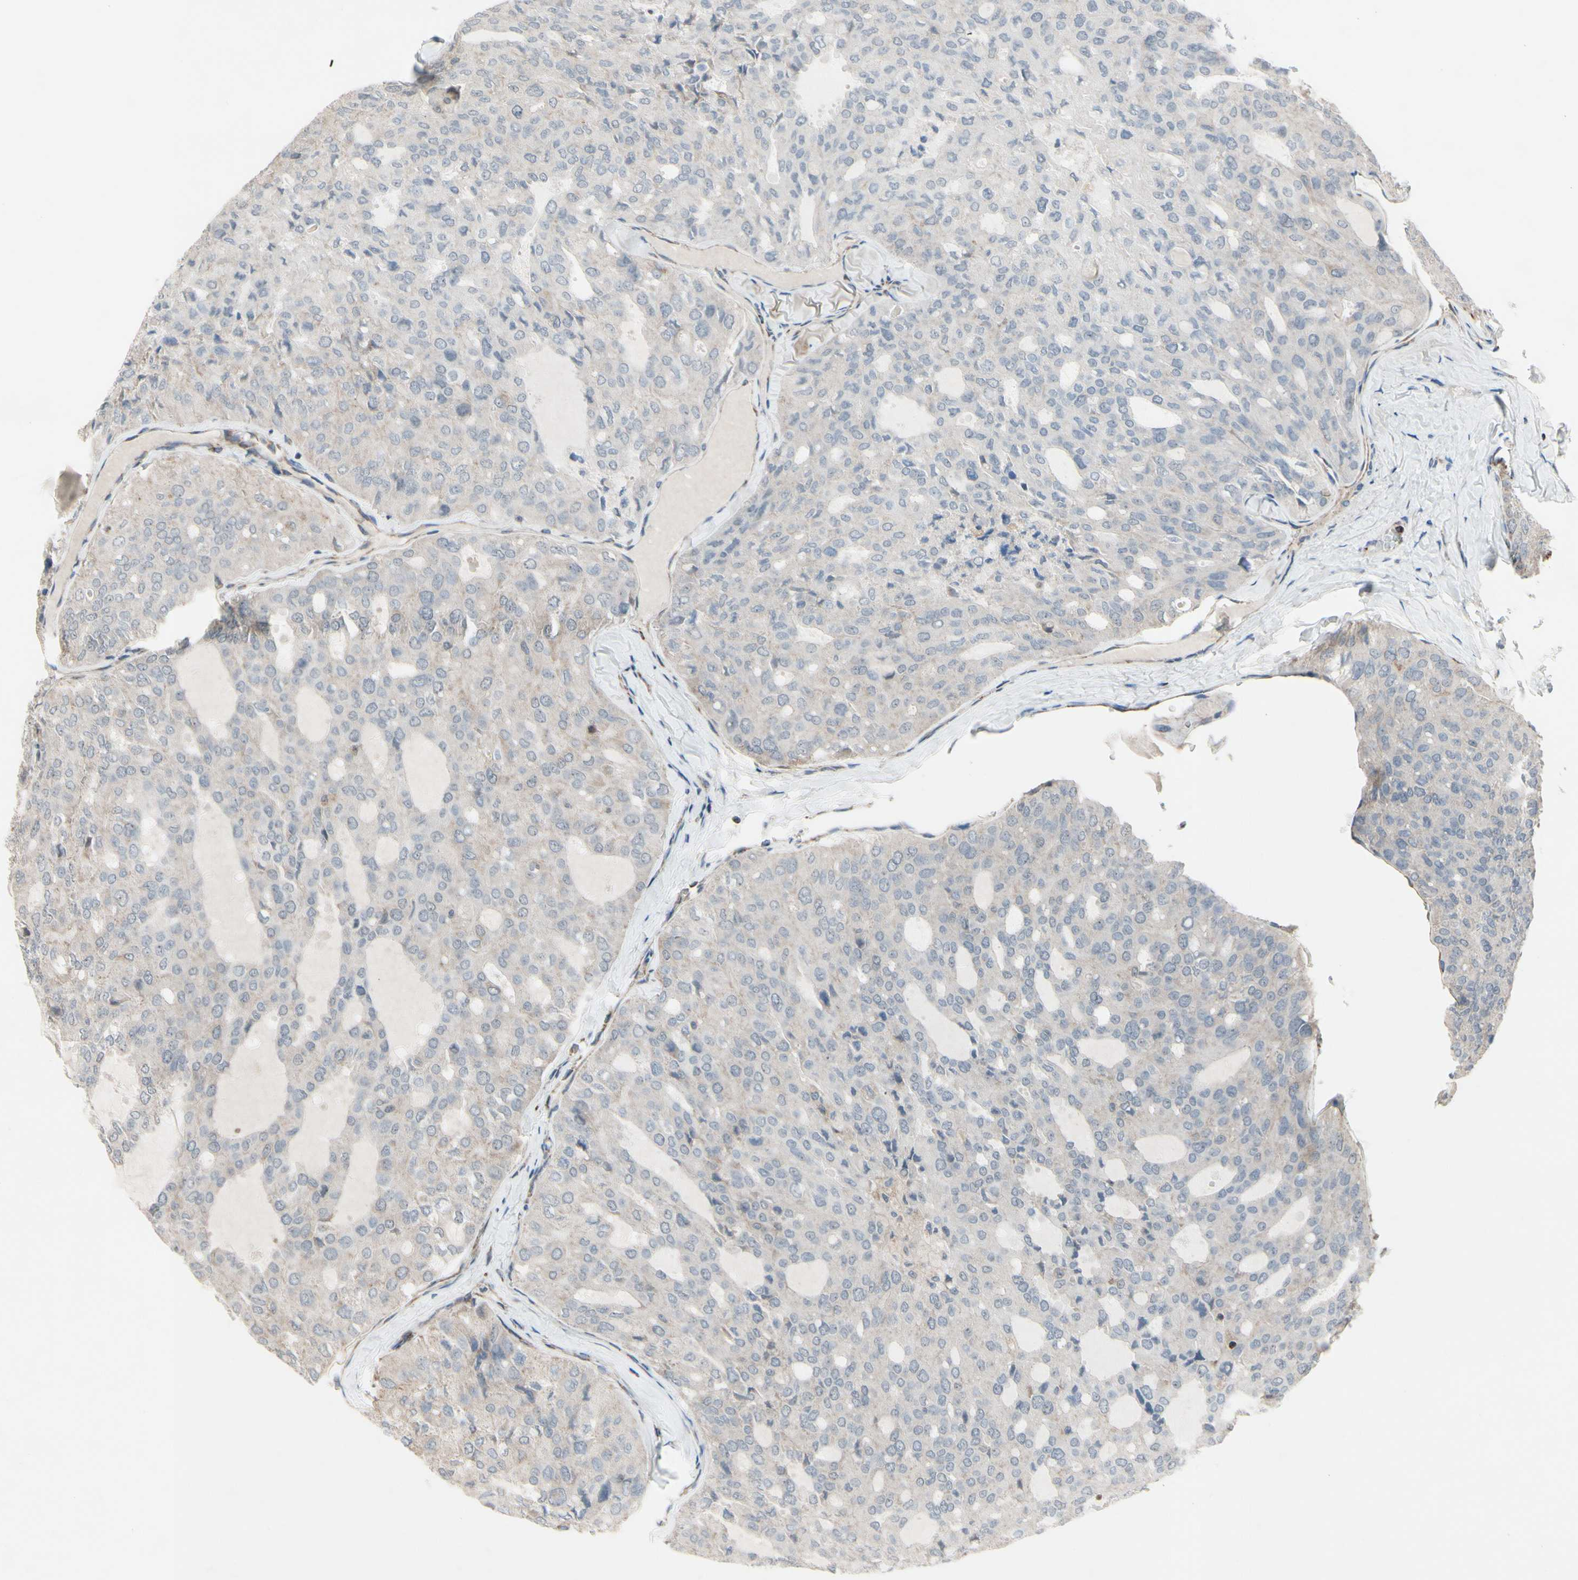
{"staining": {"intensity": "weak", "quantity": ">75%", "location": "cytoplasmic/membranous"}, "tissue": "thyroid cancer", "cell_type": "Tumor cells", "image_type": "cancer", "snomed": [{"axis": "morphology", "description": "Follicular adenoma carcinoma, NOS"}, {"axis": "topography", "description": "Thyroid gland"}], "caption": "Follicular adenoma carcinoma (thyroid) tissue shows weak cytoplasmic/membranous positivity in approximately >75% of tumor cells The protein of interest is shown in brown color, while the nuclei are stained blue.", "gene": "CPT1A", "patient": {"sex": "male", "age": 75}}